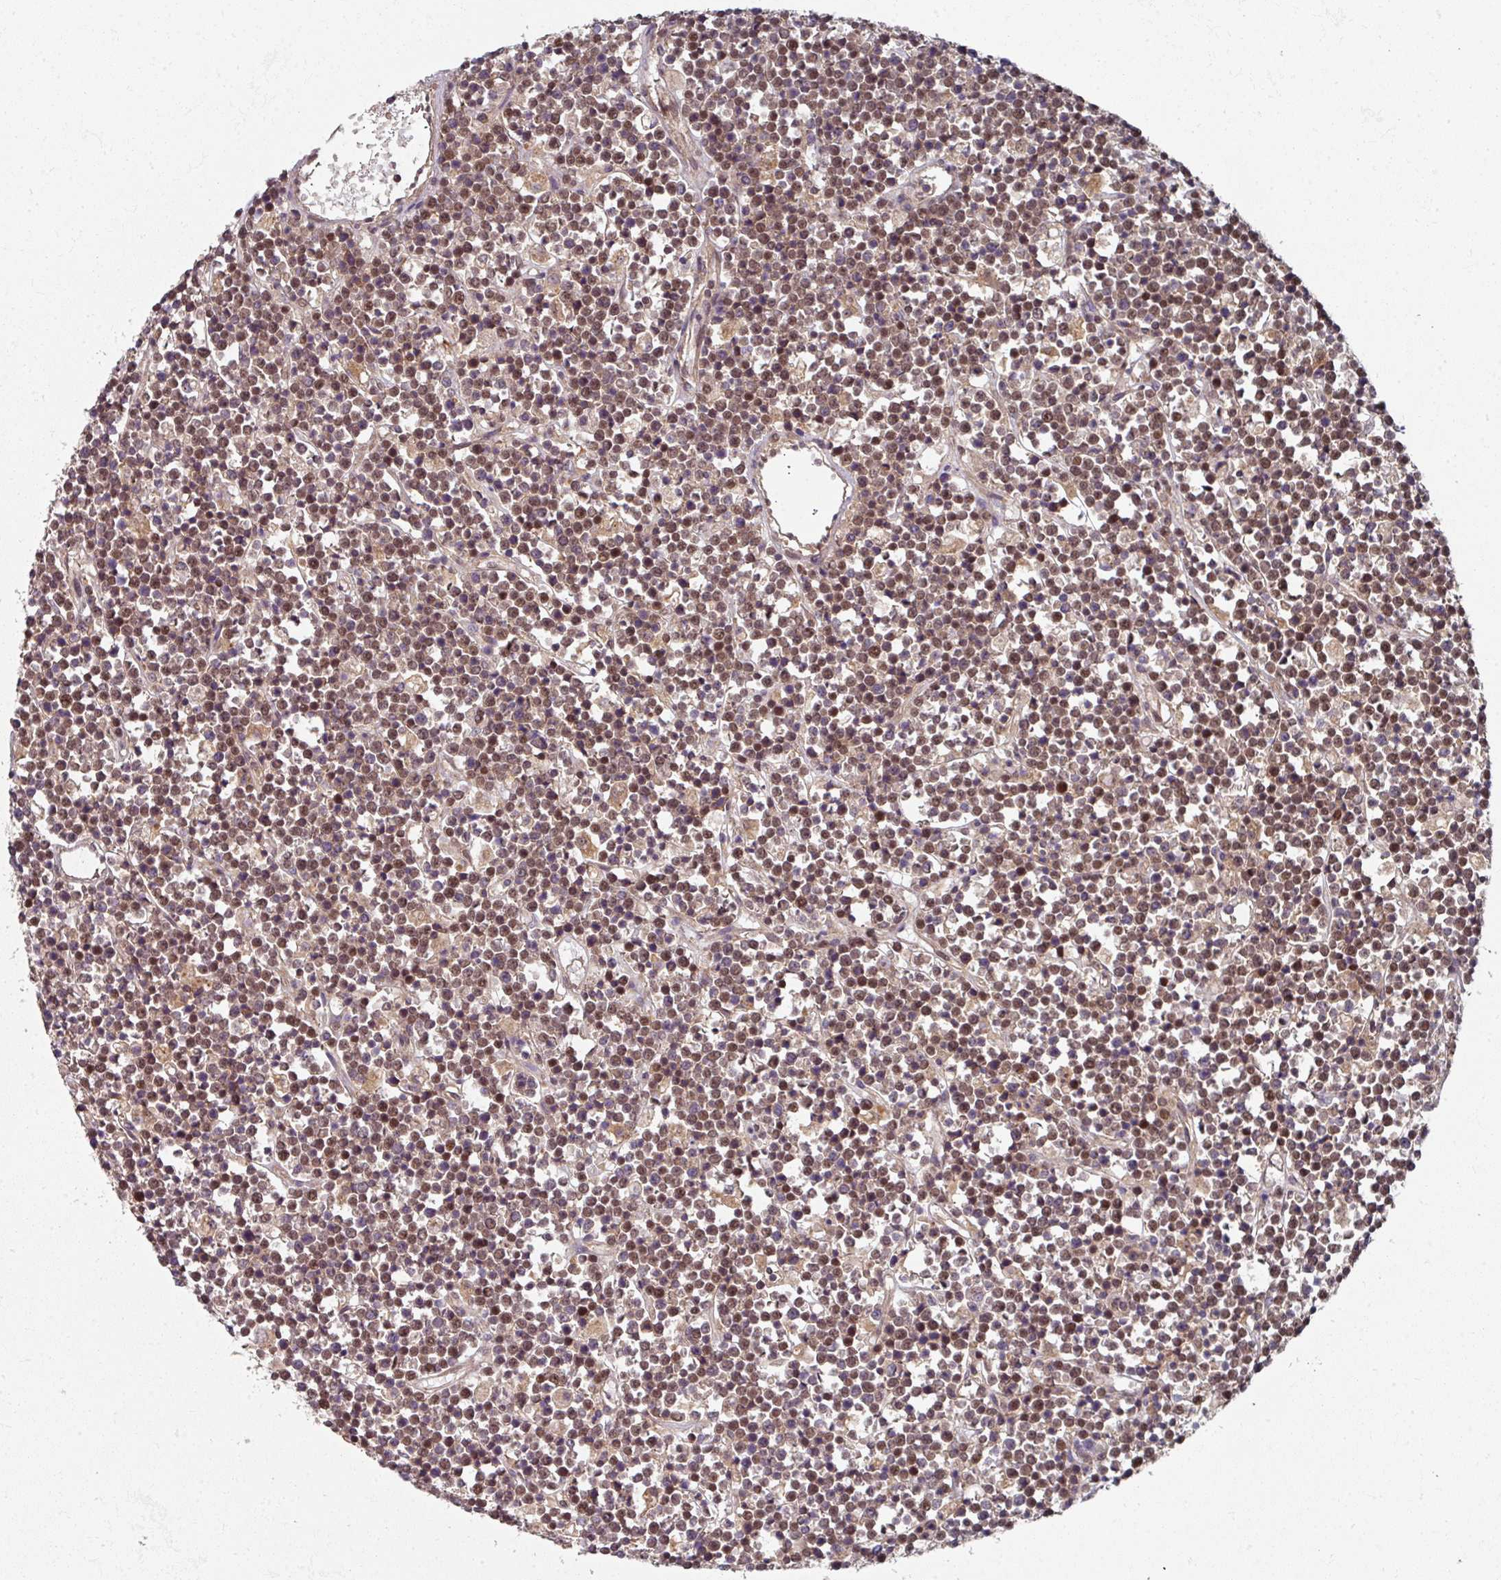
{"staining": {"intensity": "moderate", "quantity": ">75%", "location": "nuclear"}, "tissue": "lymphoma", "cell_type": "Tumor cells", "image_type": "cancer", "snomed": [{"axis": "morphology", "description": "Malignant lymphoma, non-Hodgkin's type, High grade"}, {"axis": "topography", "description": "Ovary"}], "caption": "Tumor cells demonstrate medium levels of moderate nuclear positivity in about >75% of cells in lymphoma. (DAB = brown stain, brightfield microscopy at high magnification).", "gene": "PSME3IP1", "patient": {"sex": "female", "age": 56}}